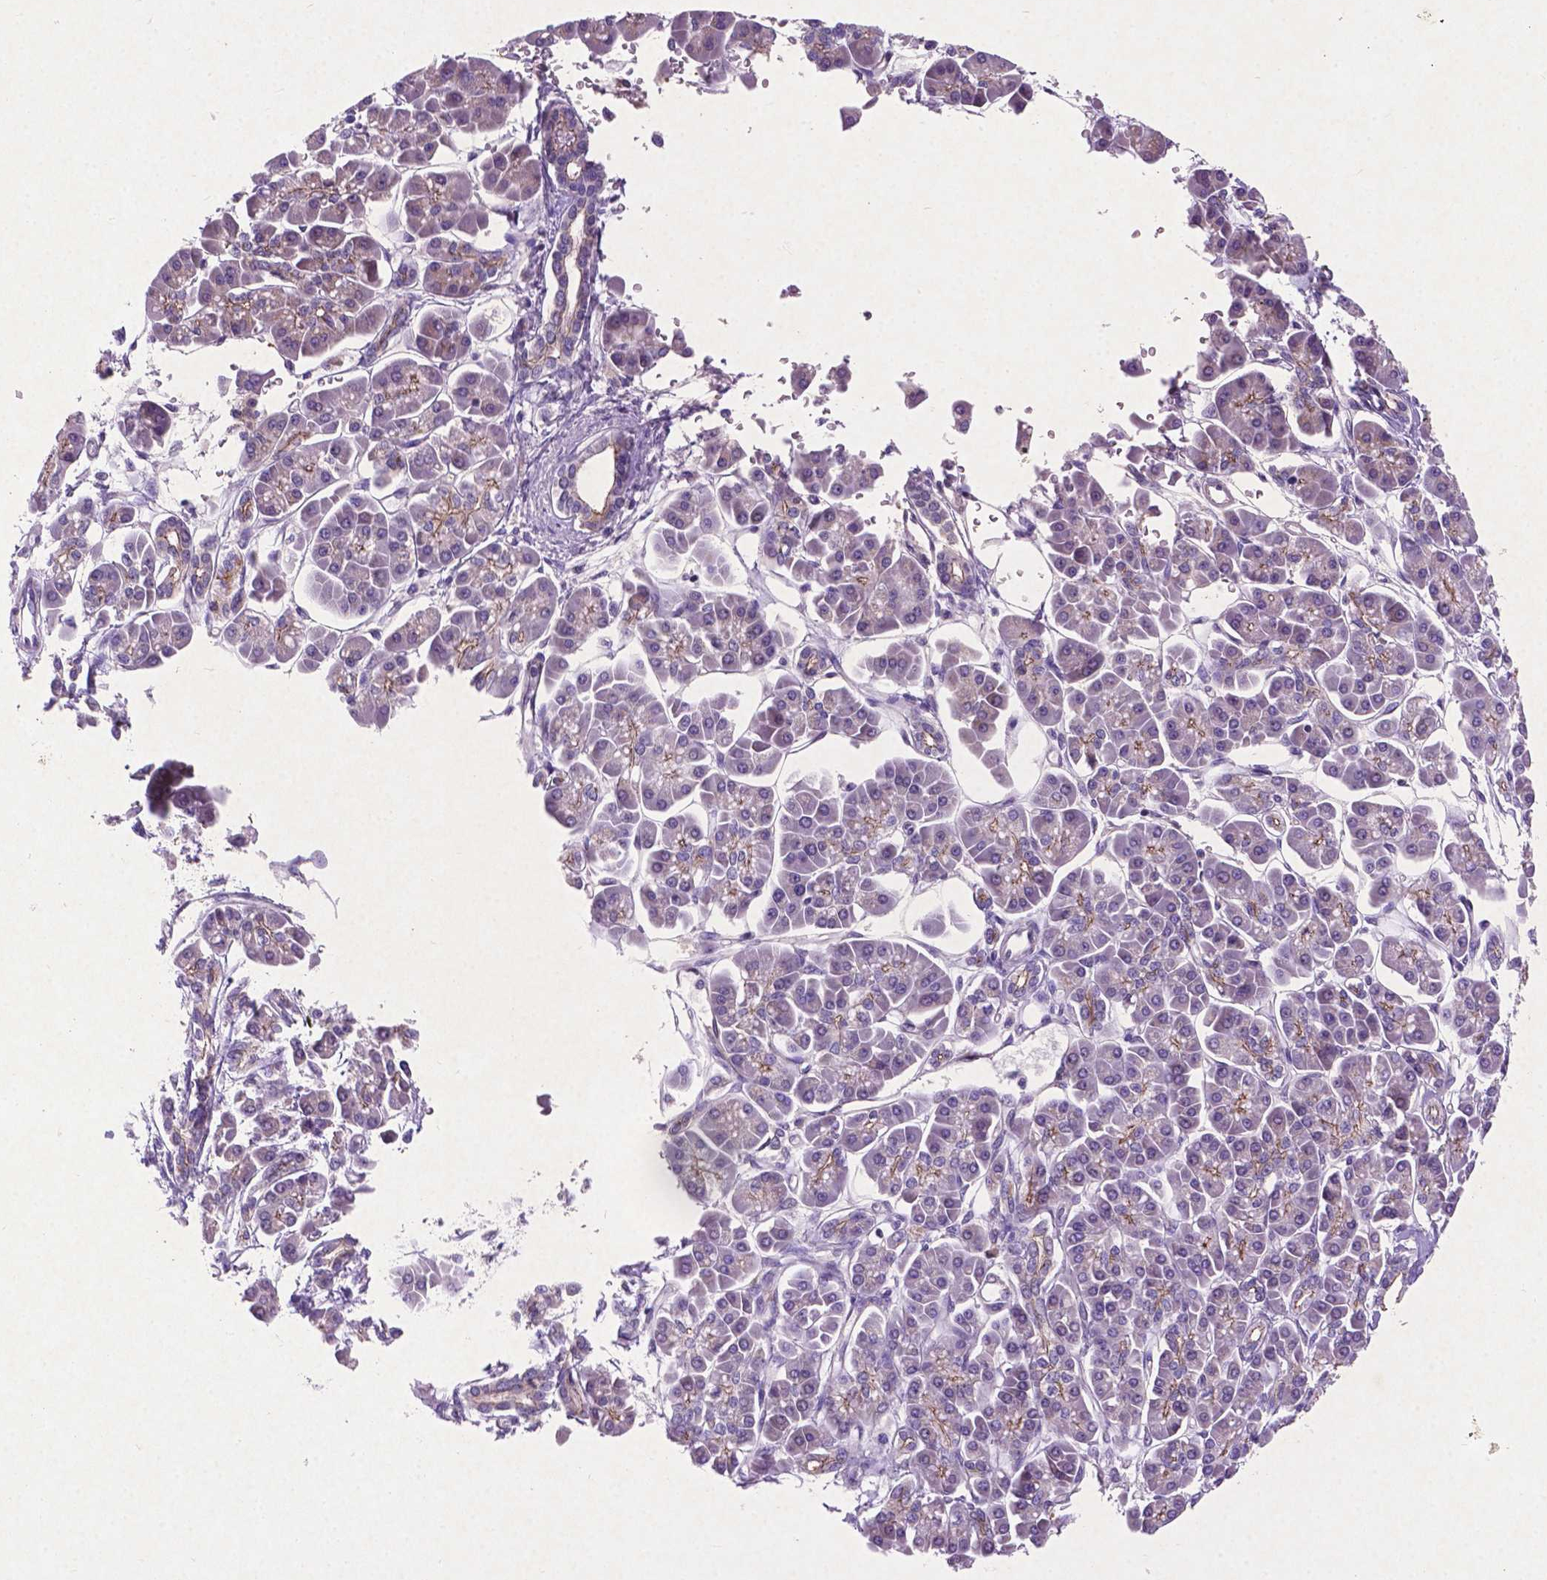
{"staining": {"intensity": "weak", "quantity": "<25%", "location": "cytoplasmic/membranous"}, "tissue": "pancreatic cancer", "cell_type": "Tumor cells", "image_type": "cancer", "snomed": [{"axis": "morphology", "description": "Adenocarcinoma, NOS"}, {"axis": "topography", "description": "Pancreas"}], "caption": "This histopathology image is of pancreatic adenocarcinoma stained with immunohistochemistry to label a protein in brown with the nuclei are counter-stained blue. There is no staining in tumor cells. Brightfield microscopy of immunohistochemistry (IHC) stained with DAB (3,3'-diaminobenzidine) (brown) and hematoxylin (blue), captured at high magnification.", "gene": "ATG4D", "patient": {"sex": "female", "age": 77}}